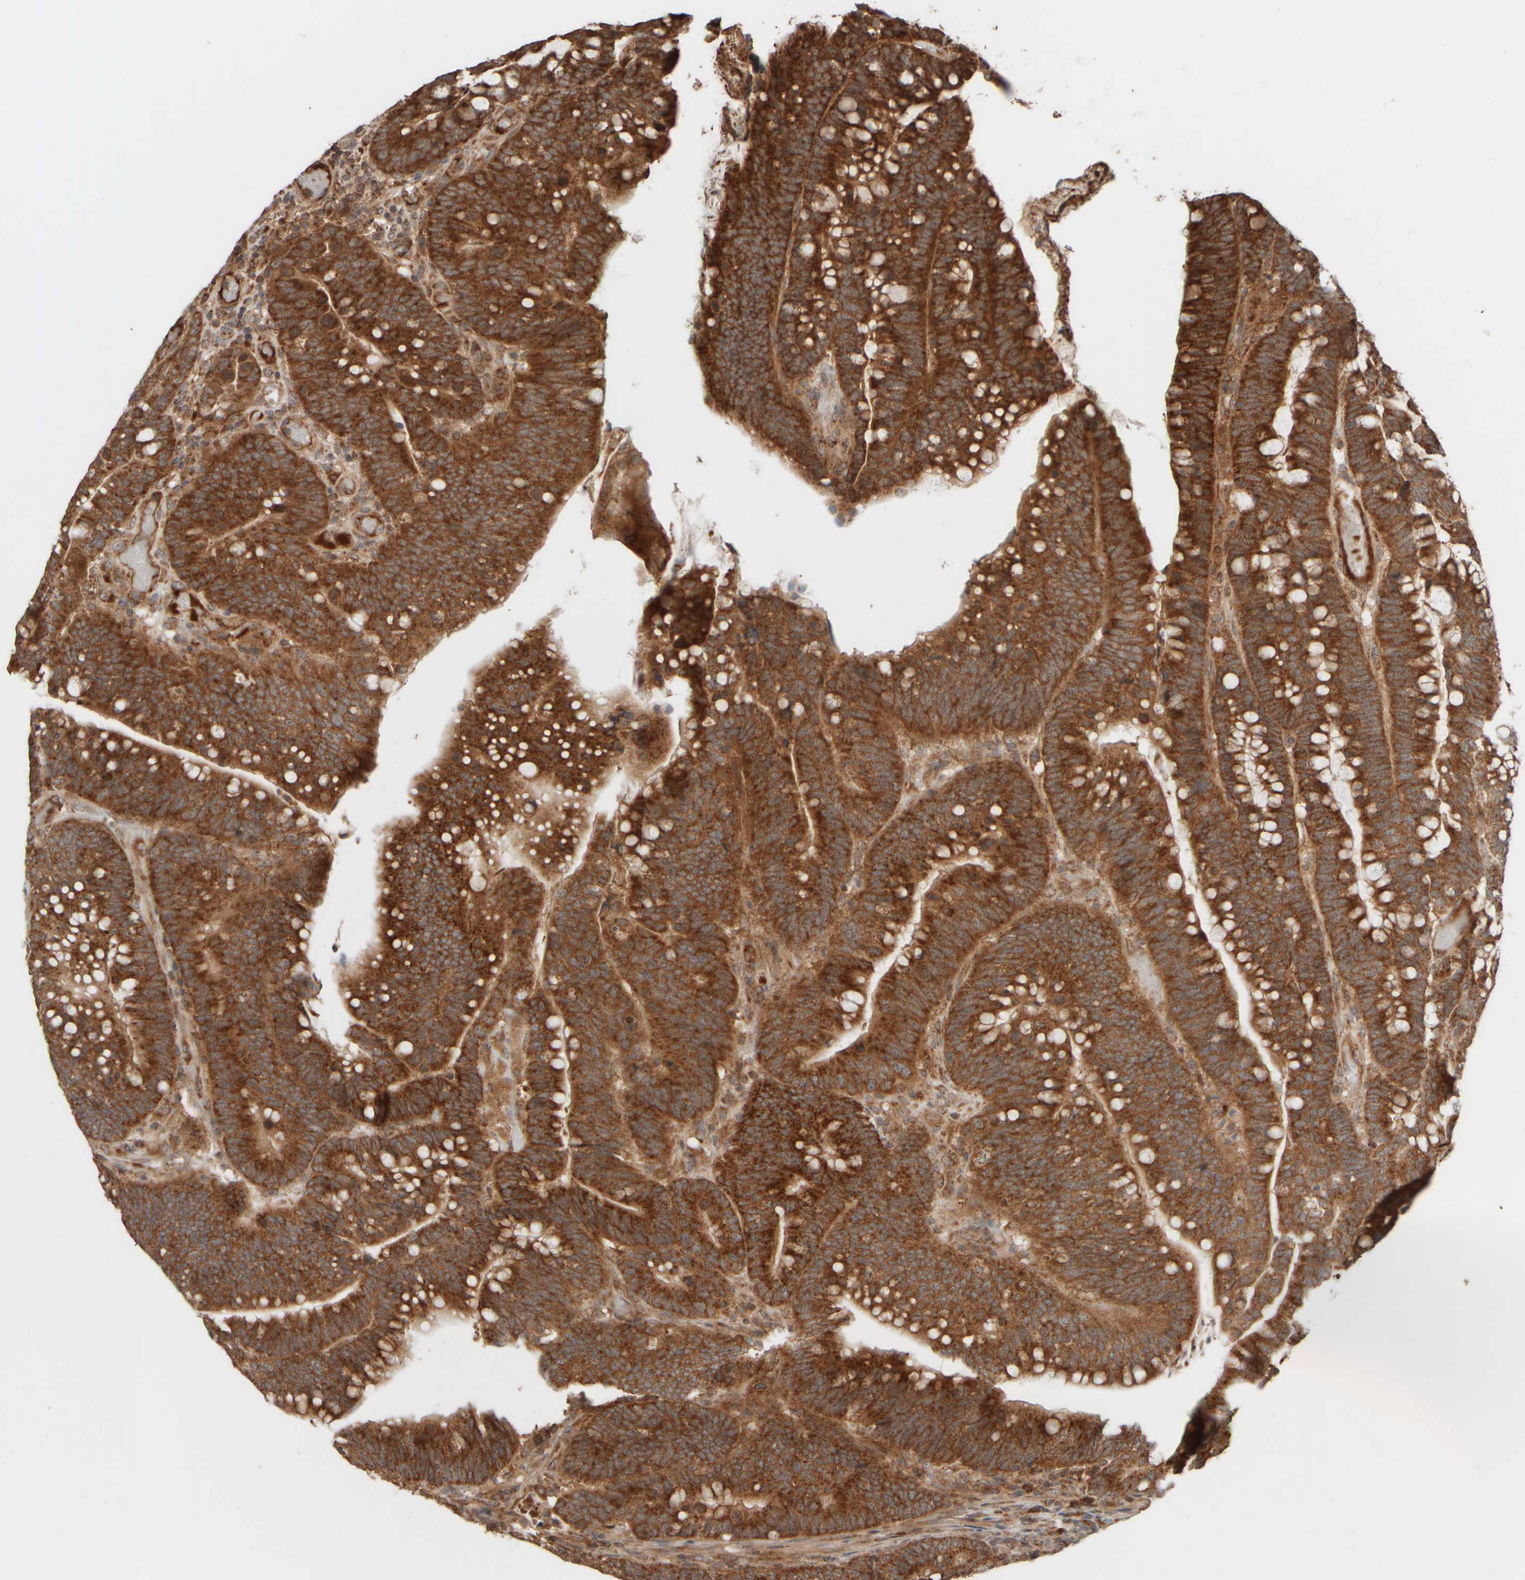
{"staining": {"intensity": "strong", "quantity": ">75%", "location": "cytoplasmic/membranous"}, "tissue": "colorectal cancer", "cell_type": "Tumor cells", "image_type": "cancer", "snomed": [{"axis": "morphology", "description": "Normal tissue, NOS"}, {"axis": "morphology", "description": "Adenocarcinoma, NOS"}, {"axis": "topography", "description": "Colon"}], "caption": "A high amount of strong cytoplasmic/membranous expression is present in about >75% of tumor cells in colorectal adenocarcinoma tissue. The protein of interest is stained brown, and the nuclei are stained in blue (DAB IHC with brightfield microscopy, high magnification).", "gene": "EIF2B3", "patient": {"sex": "female", "age": 66}}